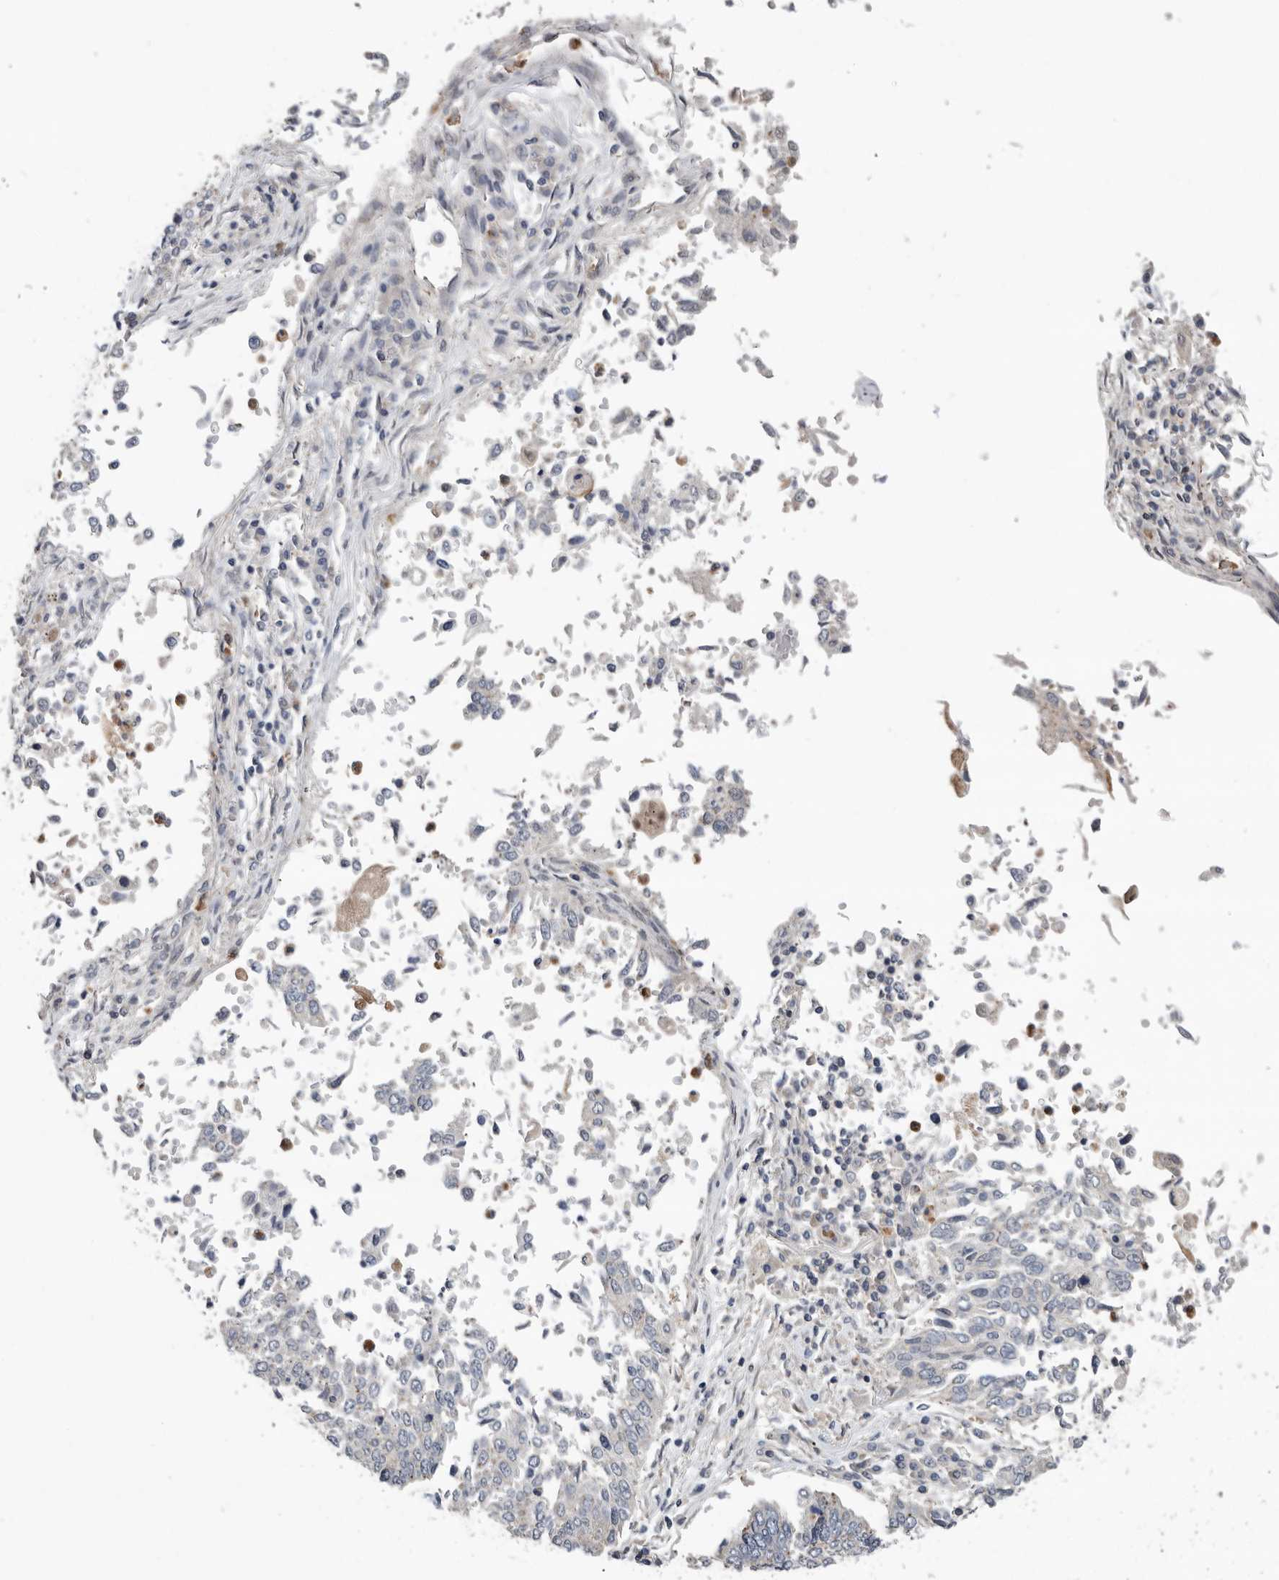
{"staining": {"intensity": "weak", "quantity": "<25%", "location": "cytoplasmic/membranous"}, "tissue": "lung cancer", "cell_type": "Tumor cells", "image_type": "cancer", "snomed": [{"axis": "morphology", "description": "Normal tissue, NOS"}, {"axis": "morphology", "description": "Squamous cell carcinoma, NOS"}, {"axis": "topography", "description": "Cartilage tissue"}, {"axis": "topography", "description": "Bronchus"}, {"axis": "topography", "description": "Lung"}, {"axis": "topography", "description": "Peripheral nerve tissue"}], "caption": "Lung cancer (squamous cell carcinoma) was stained to show a protein in brown. There is no significant staining in tumor cells. (DAB IHC with hematoxylin counter stain).", "gene": "KLK5", "patient": {"sex": "female", "age": 49}}